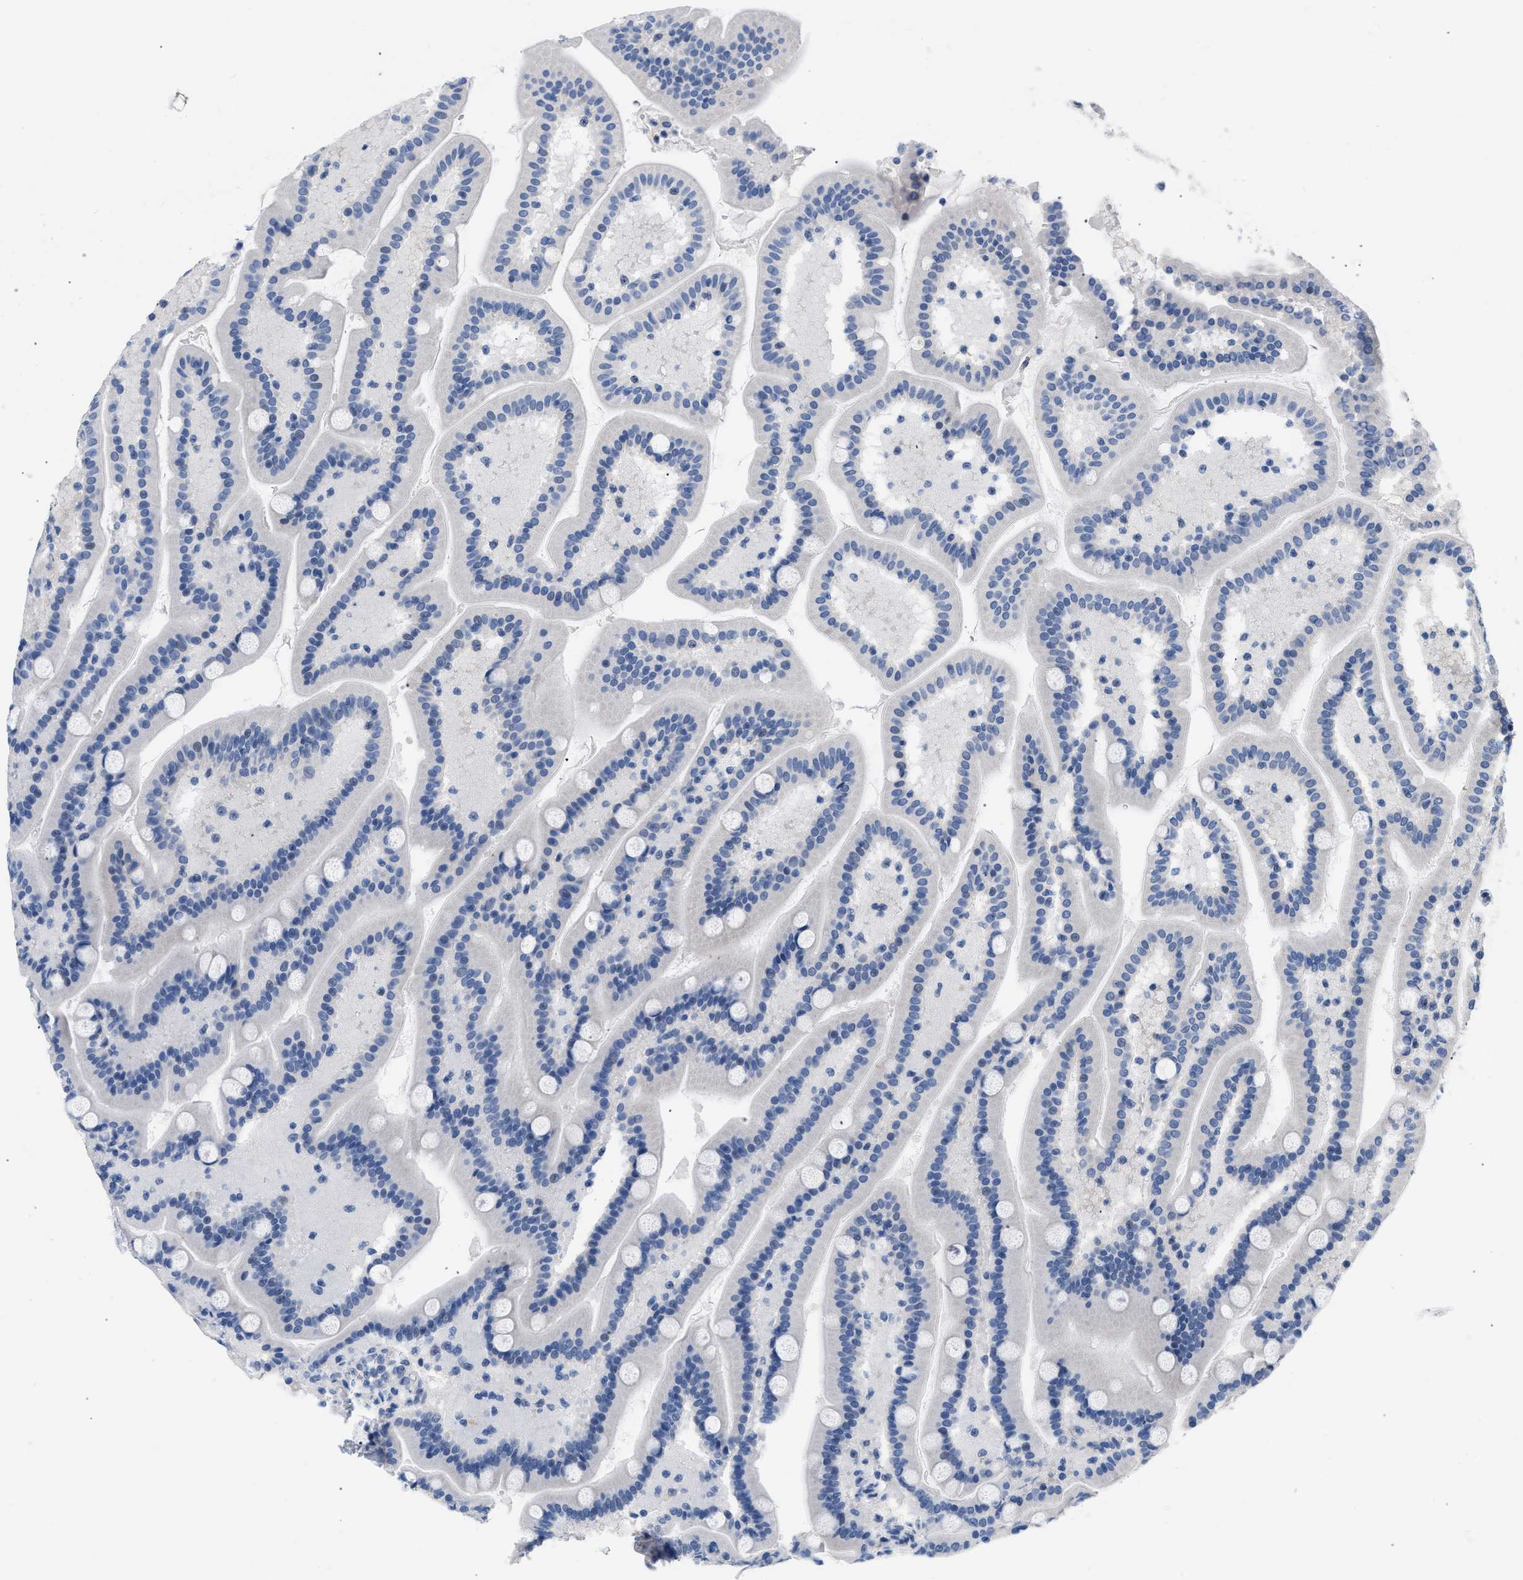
{"staining": {"intensity": "negative", "quantity": "none", "location": "none"}, "tissue": "duodenum", "cell_type": "Glandular cells", "image_type": "normal", "snomed": [{"axis": "morphology", "description": "Normal tissue, NOS"}, {"axis": "topography", "description": "Duodenum"}], "caption": "The photomicrograph shows no significant staining in glandular cells of duodenum.", "gene": "BOLL", "patient": {"sex": "male", "age": 54}}